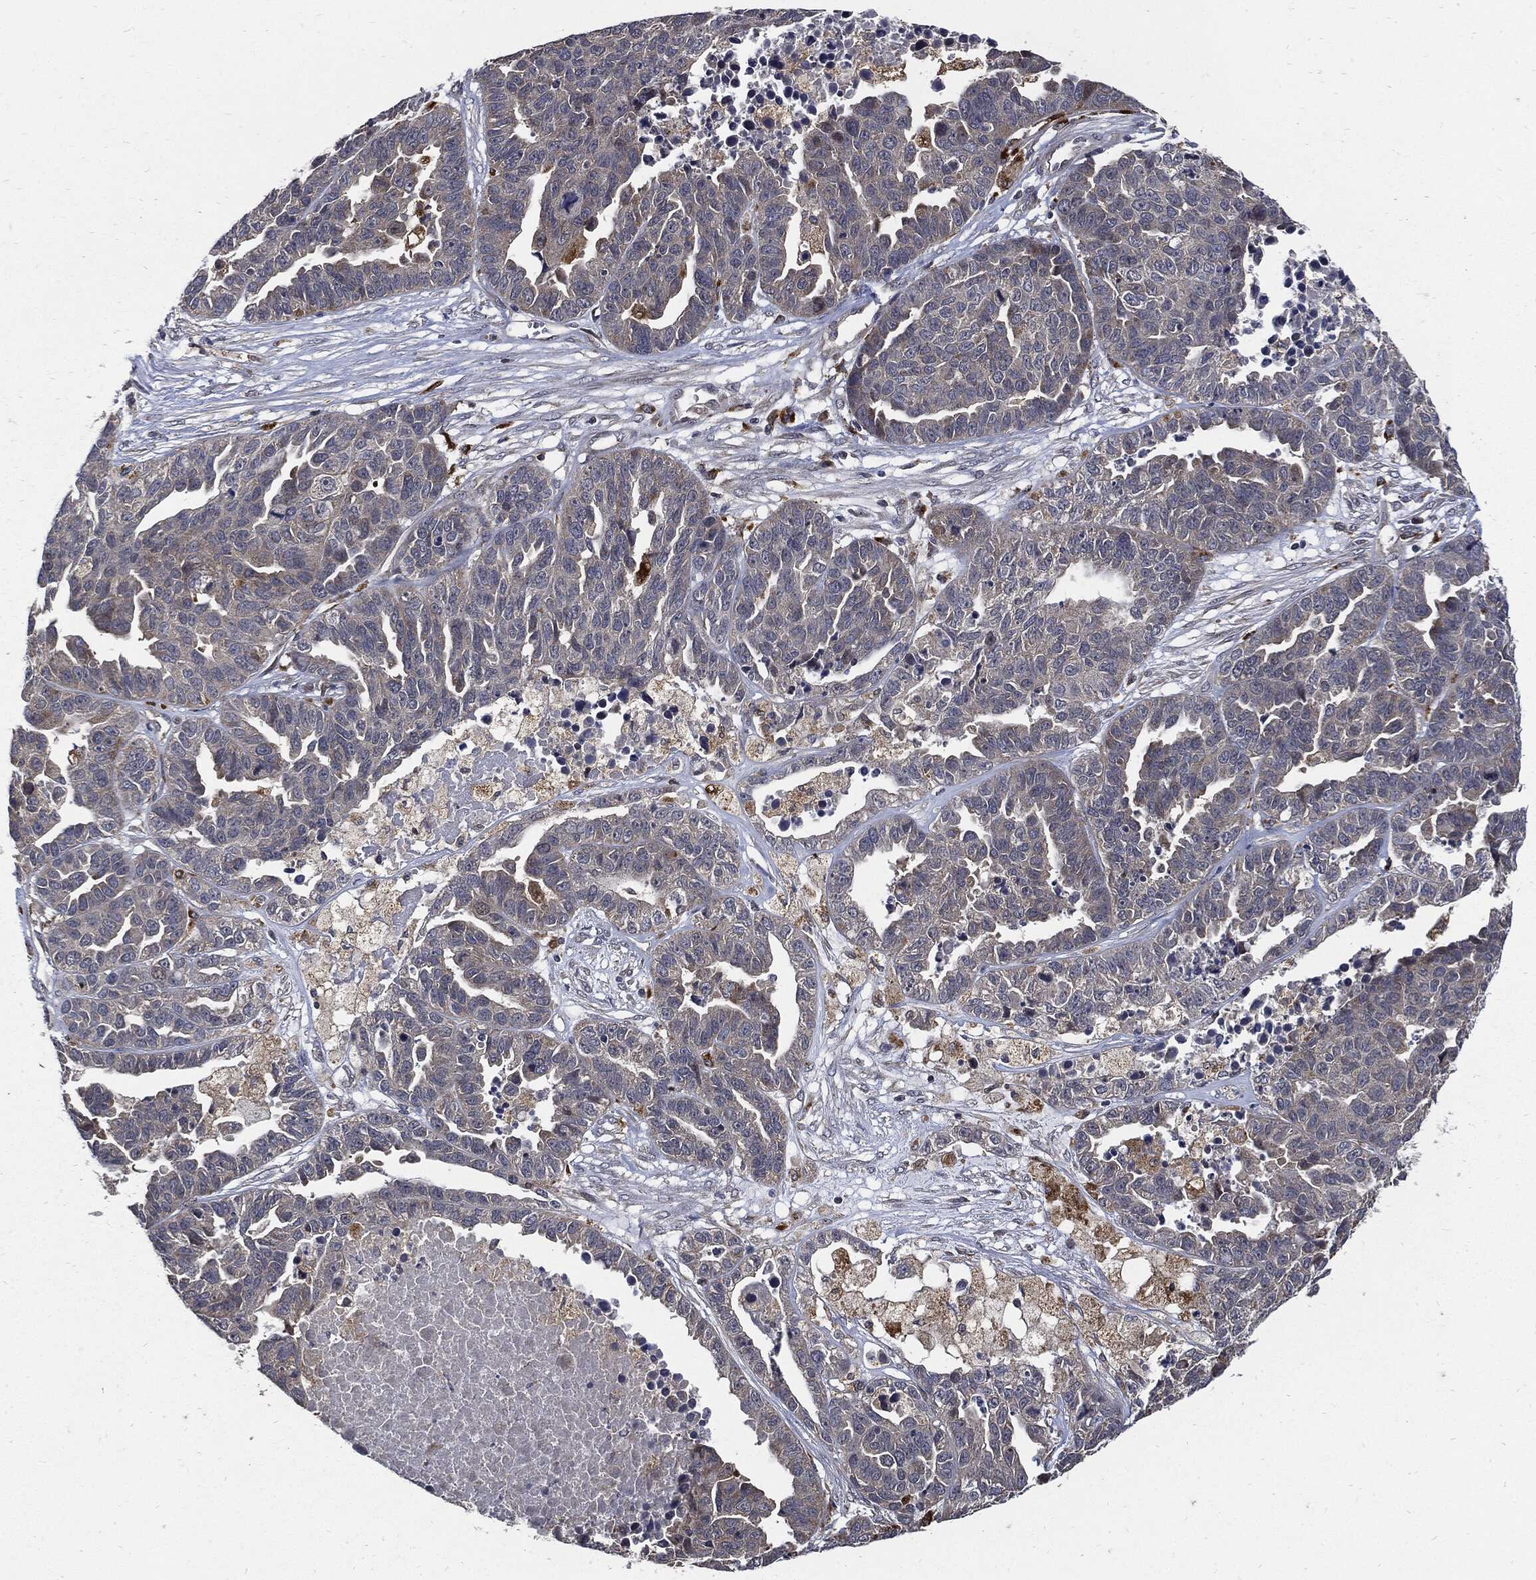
{"staining": {"intensity": "negative", "quantity": "none", "location": "none"}, "tissue": "ovarian cancer", "cell_type": "Tumor cells", "image_type": "cancer", "snomed": [{"axis": "morphology", "description": "Cystadenocarcinoma, serous, NOS"}, {"axis": "topography", "description": "Ovary"}], "caption": "The immunohistochemistry histopathology image has no significant staining in tumor cells of ovarian serous cystadenocarcinoma tissue.", "gene": "SLC31A2", "patient": {"sex": "female", "age": 87}}